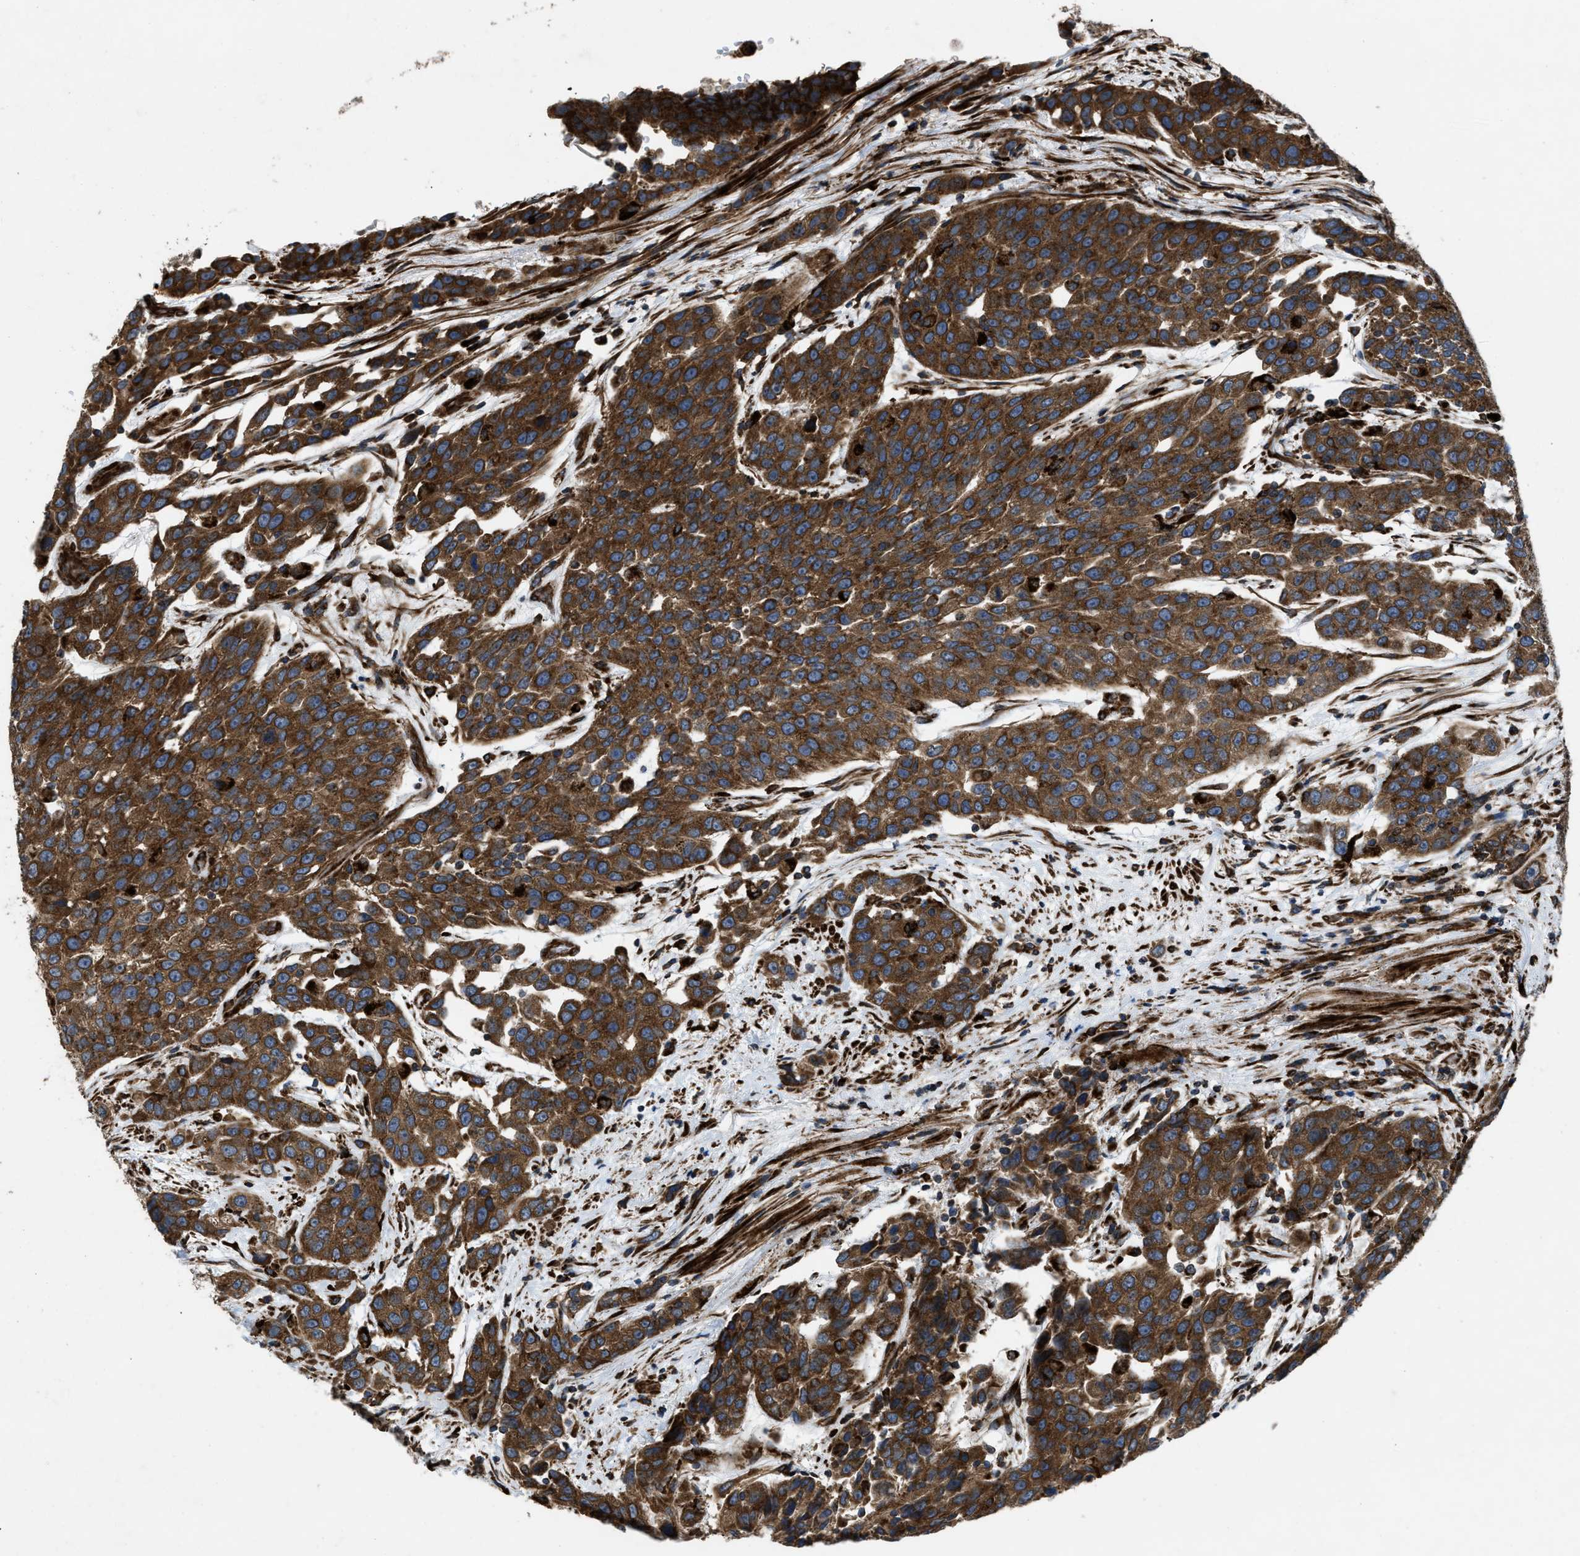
{"staining": {"intensity": "strong", "quantity": ">75%", "location": "cytoplasmic/membranous"}, "tissue": "urothelial cancer", "cell_type": "Tumor cells", "image_type": "cancer", "snomed": [{"axis": "morphology", "description": "Urothelial carcinoma, High grade"}, {"axis": "topography", "description": "Urinary bladder"}], "caption": "High-magnification brightfield microscopy of urothelial cancer stained with DAB (brown) and counterstained with hematoxylin (blue). tumor cells exhibit strong cytoplasmic/membranous staining is identified in approximately>75% of cells.", "gene": "PER3", "patient": {"sex": "female", "age": 80}}